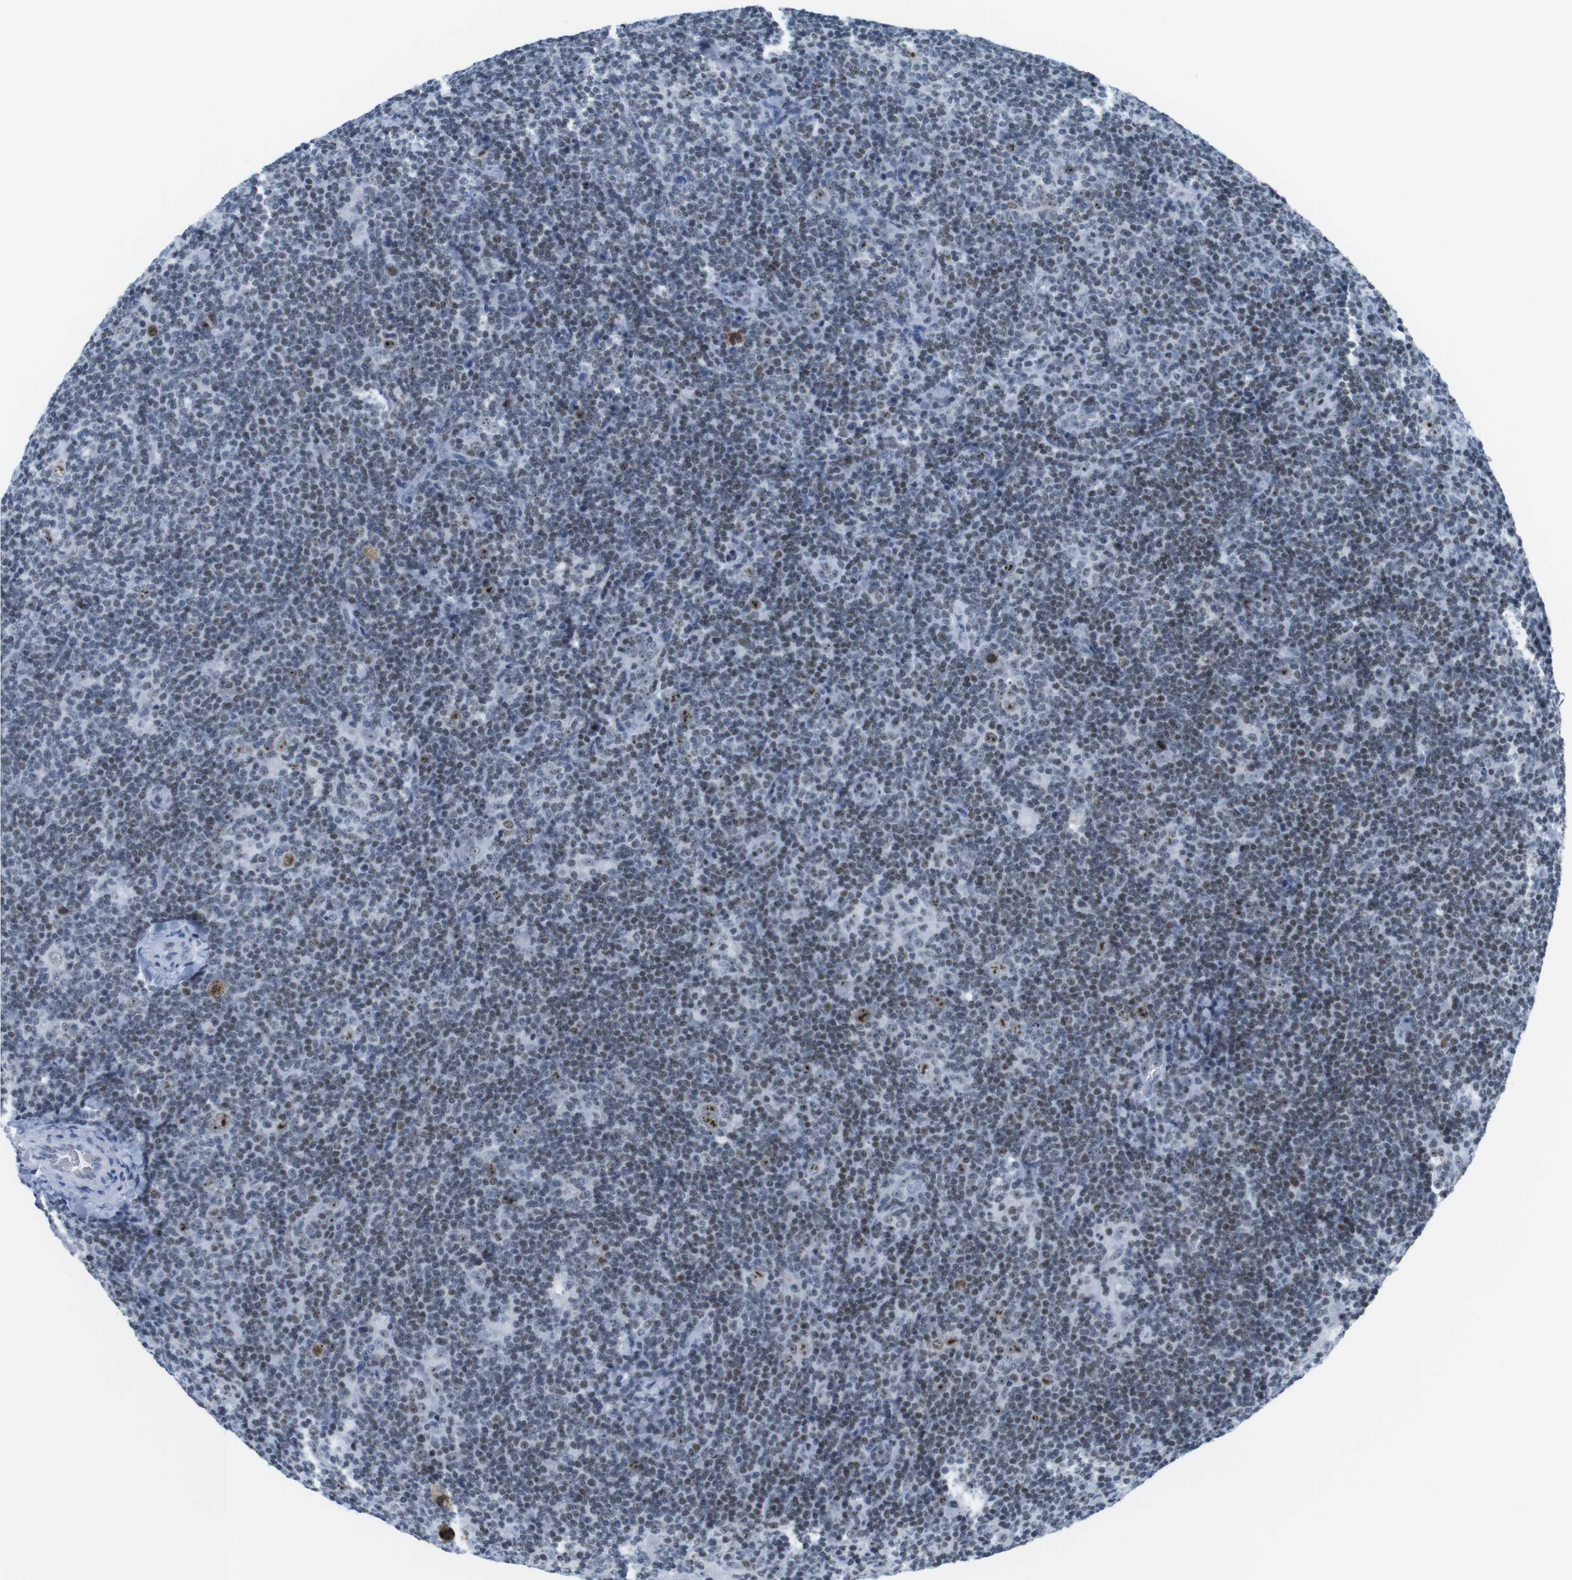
{"staining": {"intensity": "moderate", "quantity": ">75%", "location": "nuclear"}, "tissue": "lymphoma", "cell_type": "Tumor cells", "image_type": "cancer", "snomed": [{"axis": "morphology", "description": "Hodgkin's disease, NOS"}, {"axis": "topography", "description": "Lymph node"}], "caption": "A histopathology image of lymphoma stained for a protein exhibits moderate nuclear brown staining in tumor cells.", "gene": "NIFK", "patient": {"sex": "female", "age": 57}}